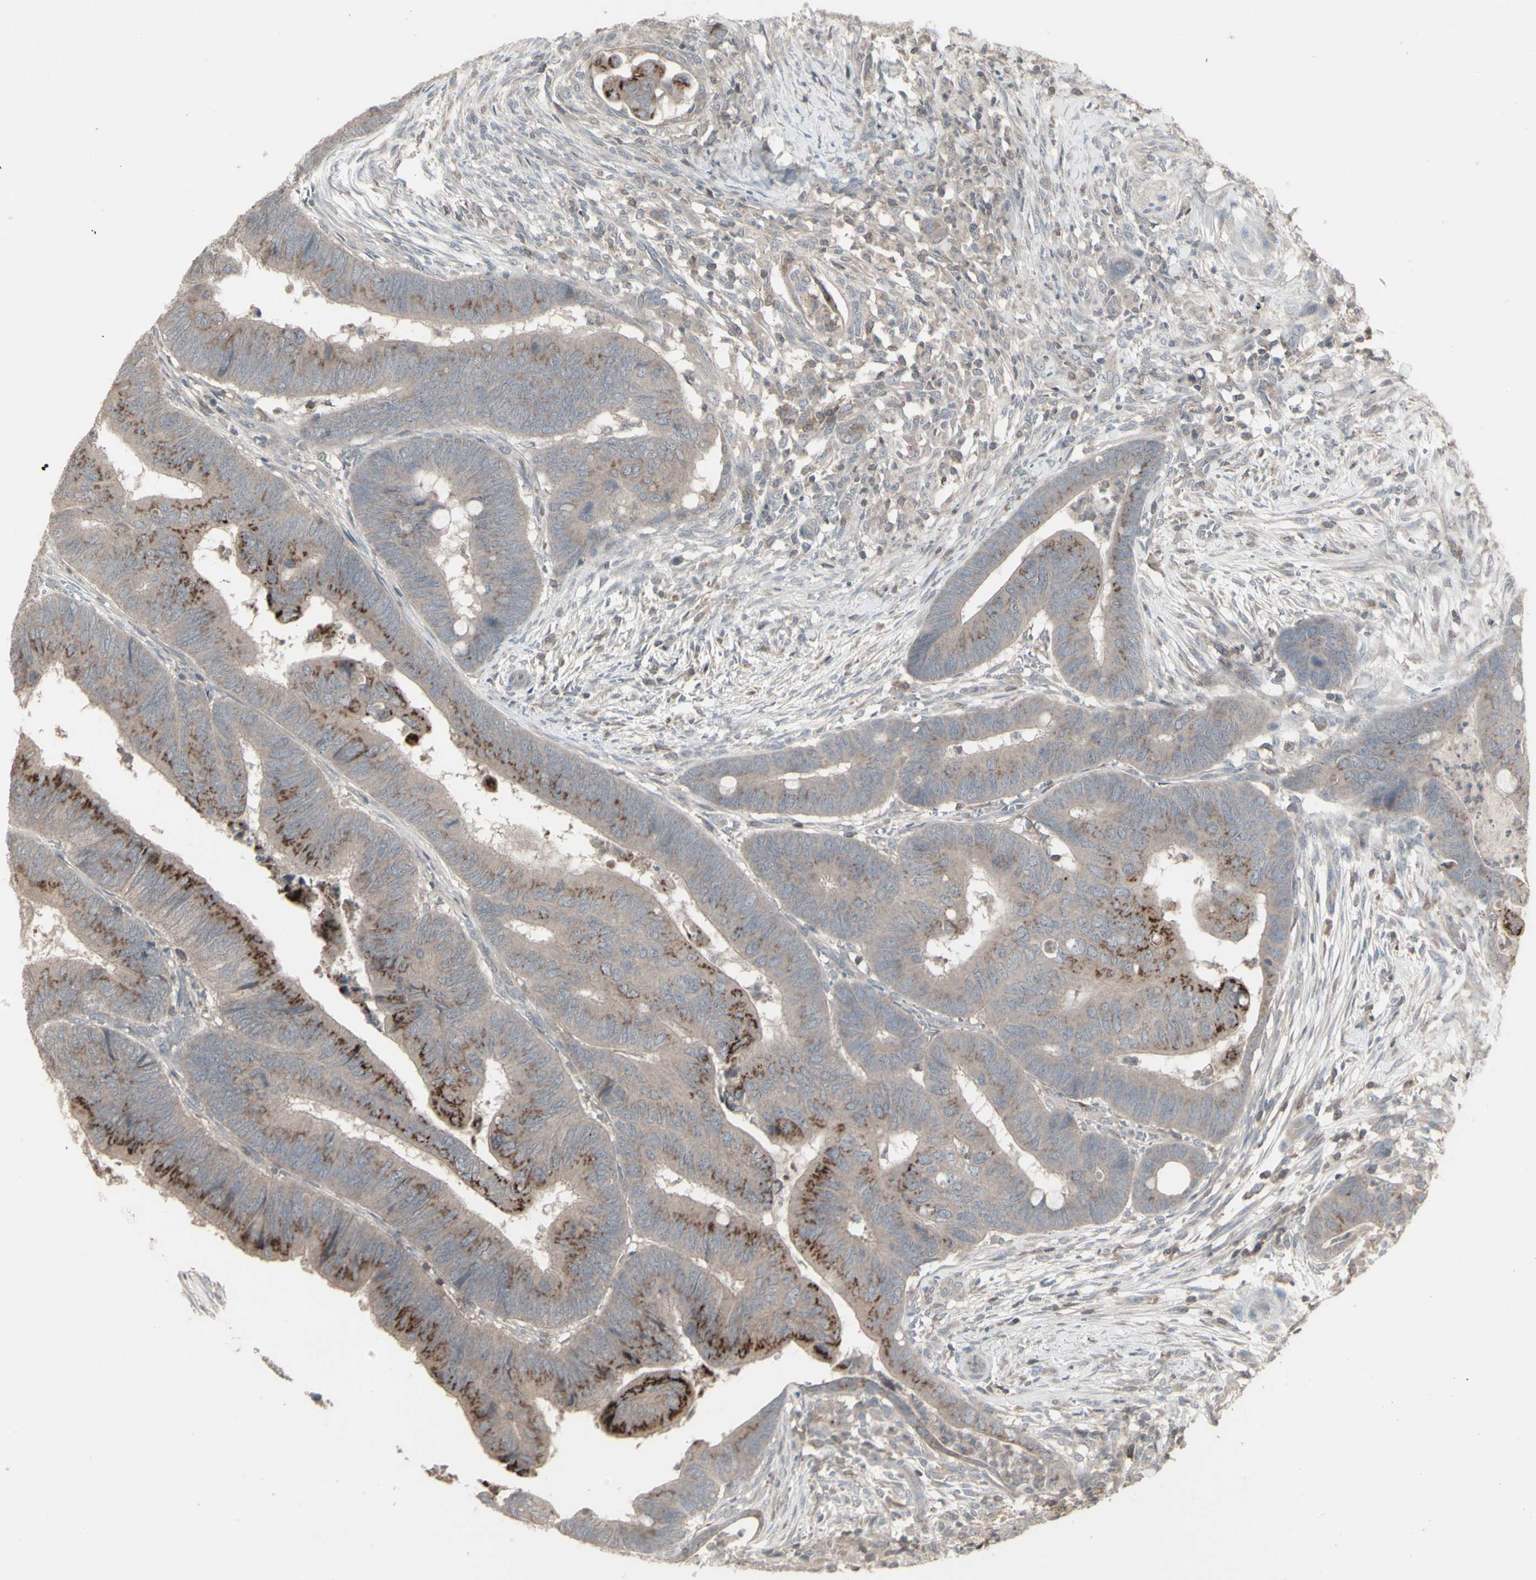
{"staining": {"intensity": "strong", "quantity": ">75%", "location": "cytoplasmic/membranous"}, "tissue": "colorectal cancer", "cell_type": "Tumor cells", "image_type": "cancer", "snomed": [{"axis": "morphology", "description": "Normal tissue, NOS"}, {"axis": "morphology", "description": "Adenocarcinoma, NOS"}, {"axis": "topography", "description": "Rectum"}, {"axis": "topography", "description": "Peripheral nerve tissue"}], "caption": "Immunohistochemistry (IHC) (DAB) staining of colorectal adenocarcinoma exhibits strong cytoplasmic/membranous protein positivity in approximately >75% of tumor cells.", "gene": "CSK", "patient": {"sex": "male", "age": 92}}